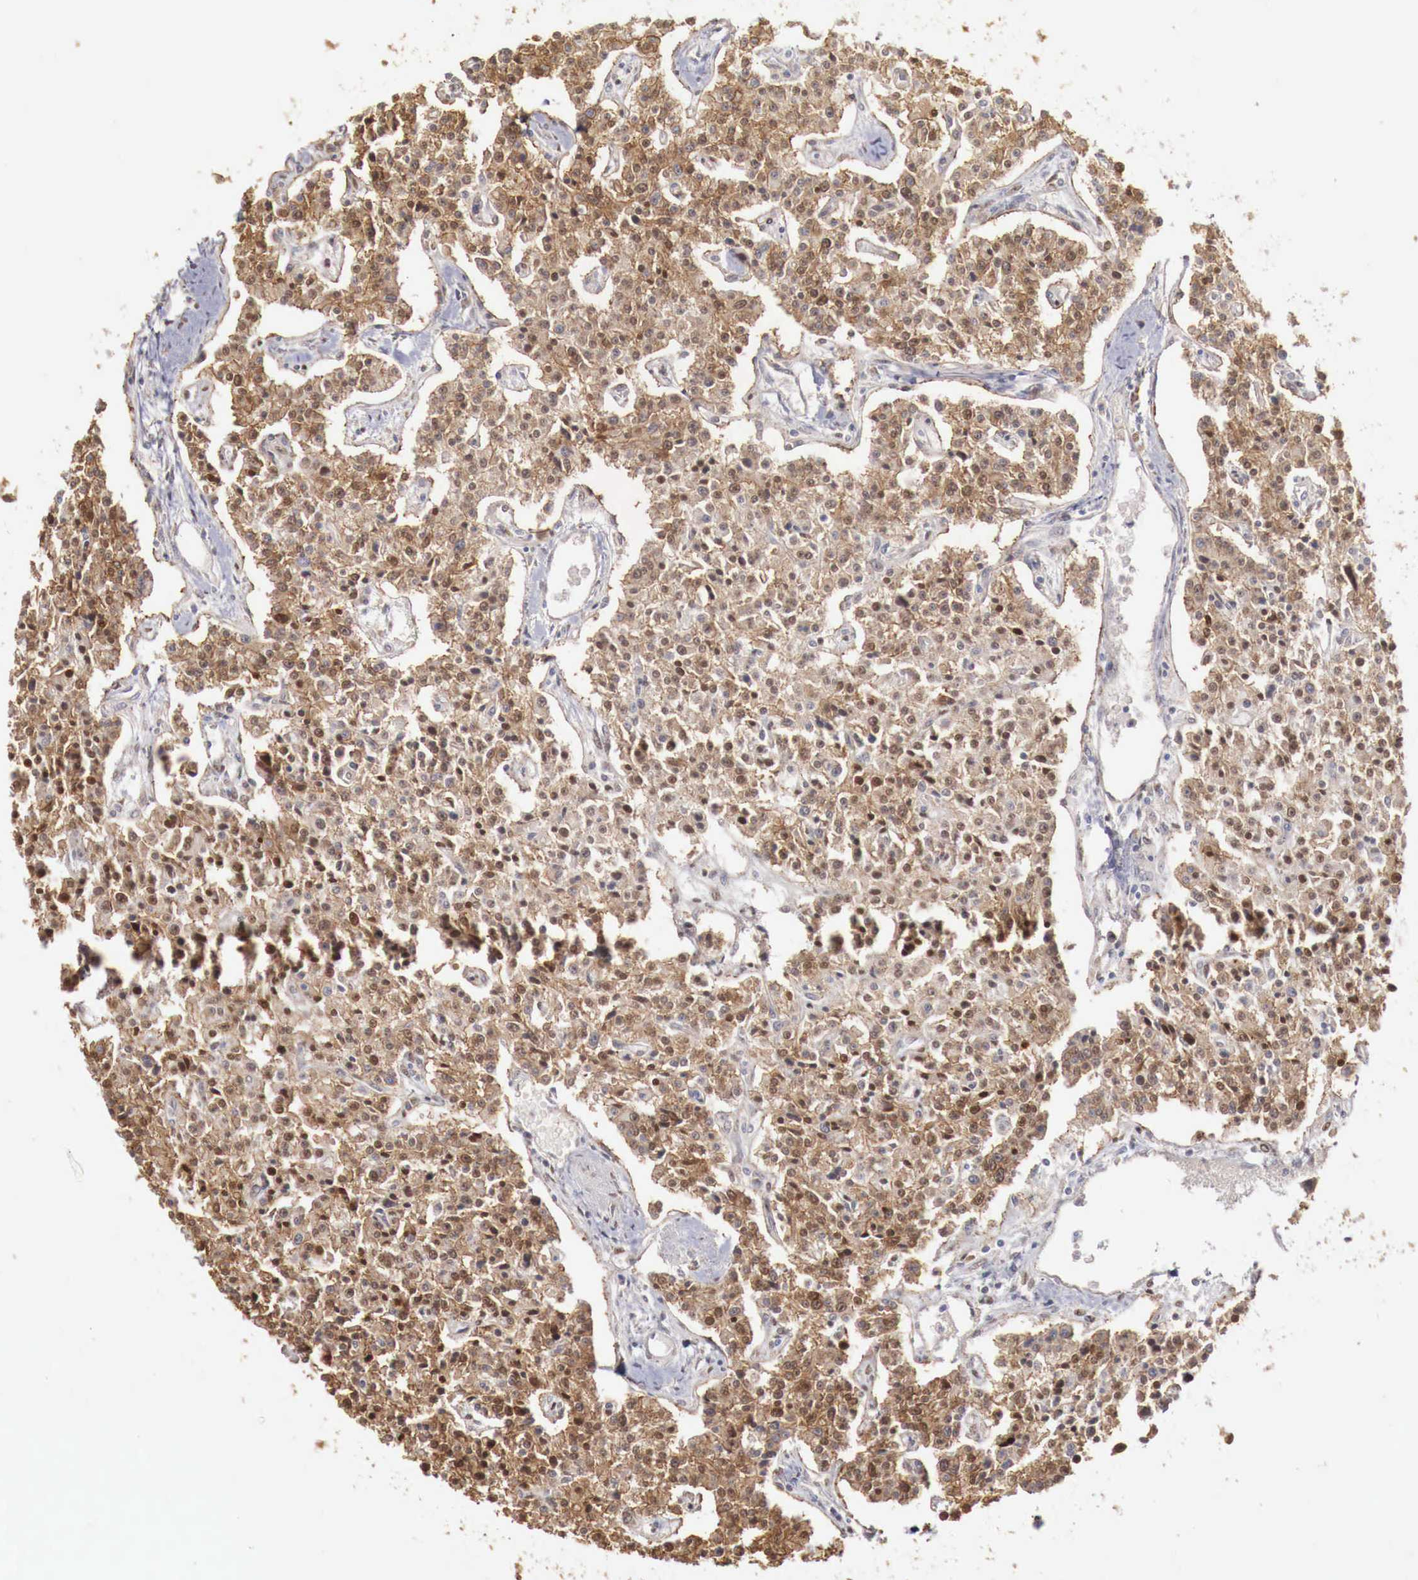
{"staining": {"intensity": "strong", "quantity": ">75%", "location": "cytoplasmic/membranous,nuclear"}, "tissue": "carcinoid", "cell_type": "Tumor cells", "image_type": "cancer", "snomed": [{"axis": "morphology", "description": "Carcinoid, malignant, NOS"}, {"axis": "topography", "description": "Stomach"}], "caption": "IHC of malignant carcinoid shows high levels of strong cytoplasmic/membranous and nuclear expression in approximately >75% of tumor cells.", "gene": "KHDRBS2", "patient": {"sex": "female", "age": 76}}